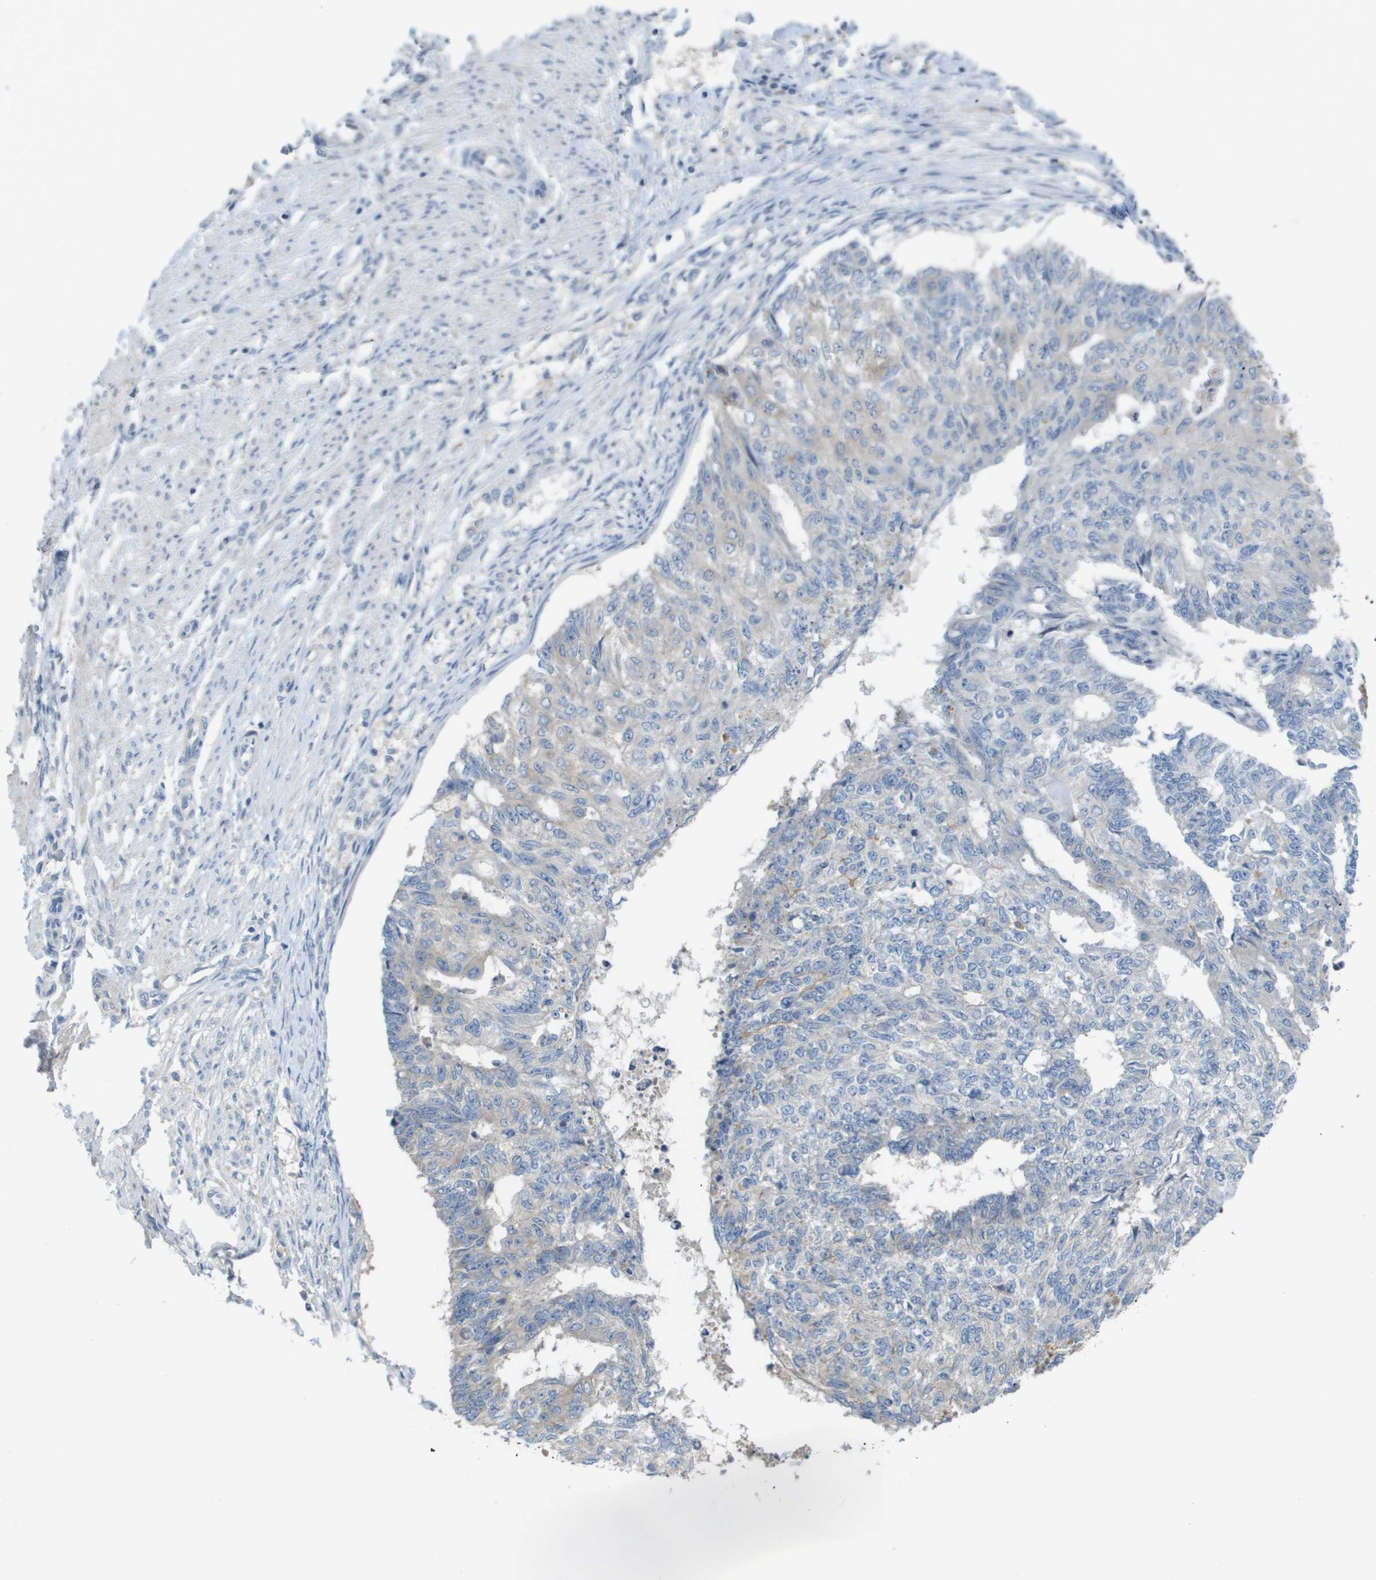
{"staining": {"intensity": "negative", "quantity": "none", "location": "none"}, "tissue": "endometrial cancer", "cell_type": "Tumor cells", "image_type": "cancer", "snomed": [{"axis": "morphology", "description": "Adenocarcinoma, NOS"}, {"axis": "topography", "description": "Endometrium"}], "caption": "An immunohistochemistry histopathology image of endometrial cancer (adenocarcinoma) is shown. There is no staining in tumor cells of endometrial cancer (adenocarcinoma).", "gene": "UBA5", "patient": {"sex": "female", "age": 32}}